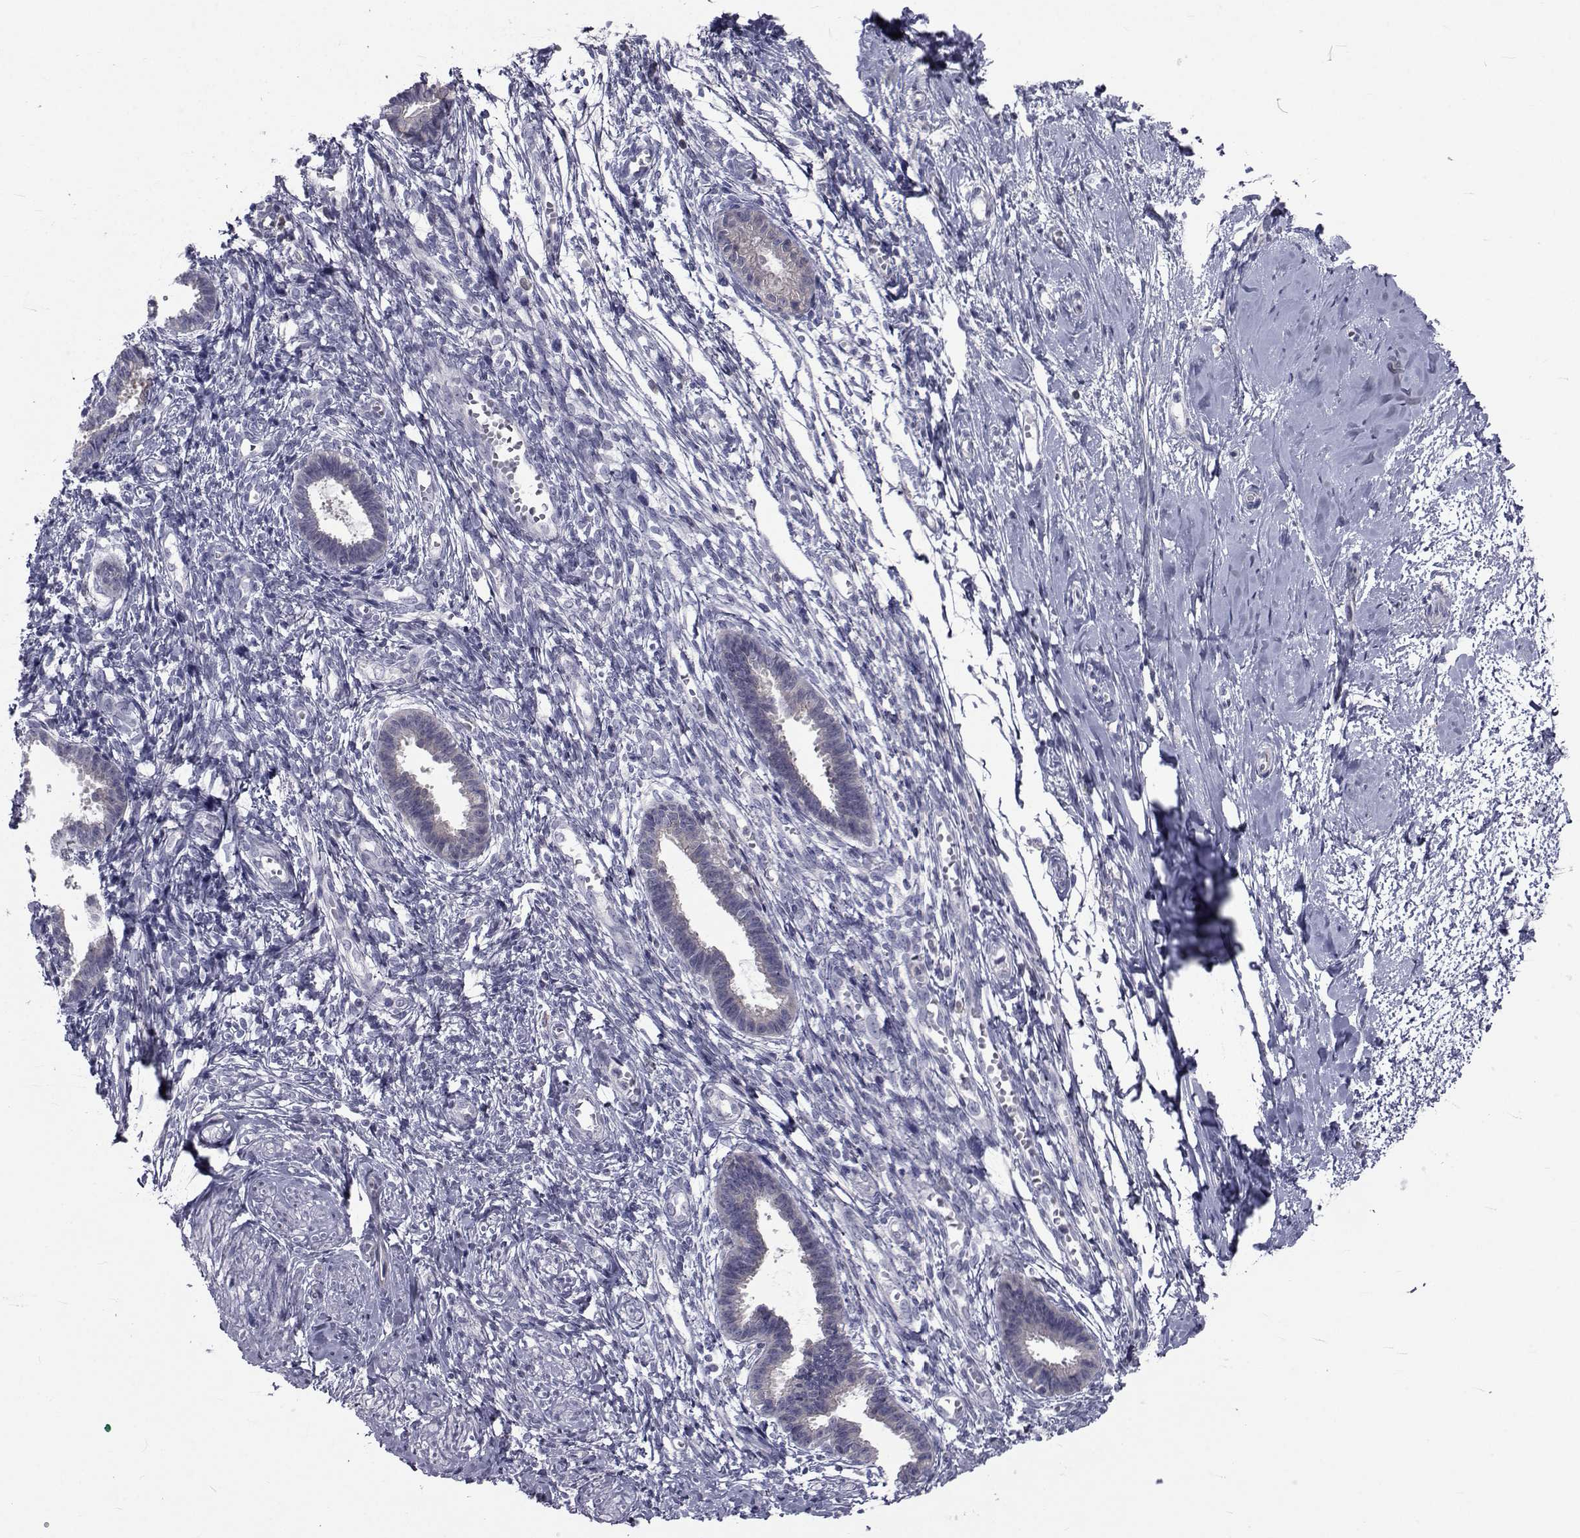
{"staining": {"intensity": "negative", "quantity": "none", "location": "none"}, "tissue": "endometrium", "cell_type": "Cells in endometrial stroma", "image_type": "normal", "snomed": [{"axis": "morphology", "description": "Normal tissue, NOS"}, {"axis": "topography", "description": "Cervix"}, {"axis": "topography", "description": "Endometrium"}], "caption": "Immunohistochemistry micrograph of normal endometrium stained for a protein (brown), which displays no expression in cells in endometrial stroma.", "gene": "SLC30A10", "patient": {"sex": "female", "age": 37}}